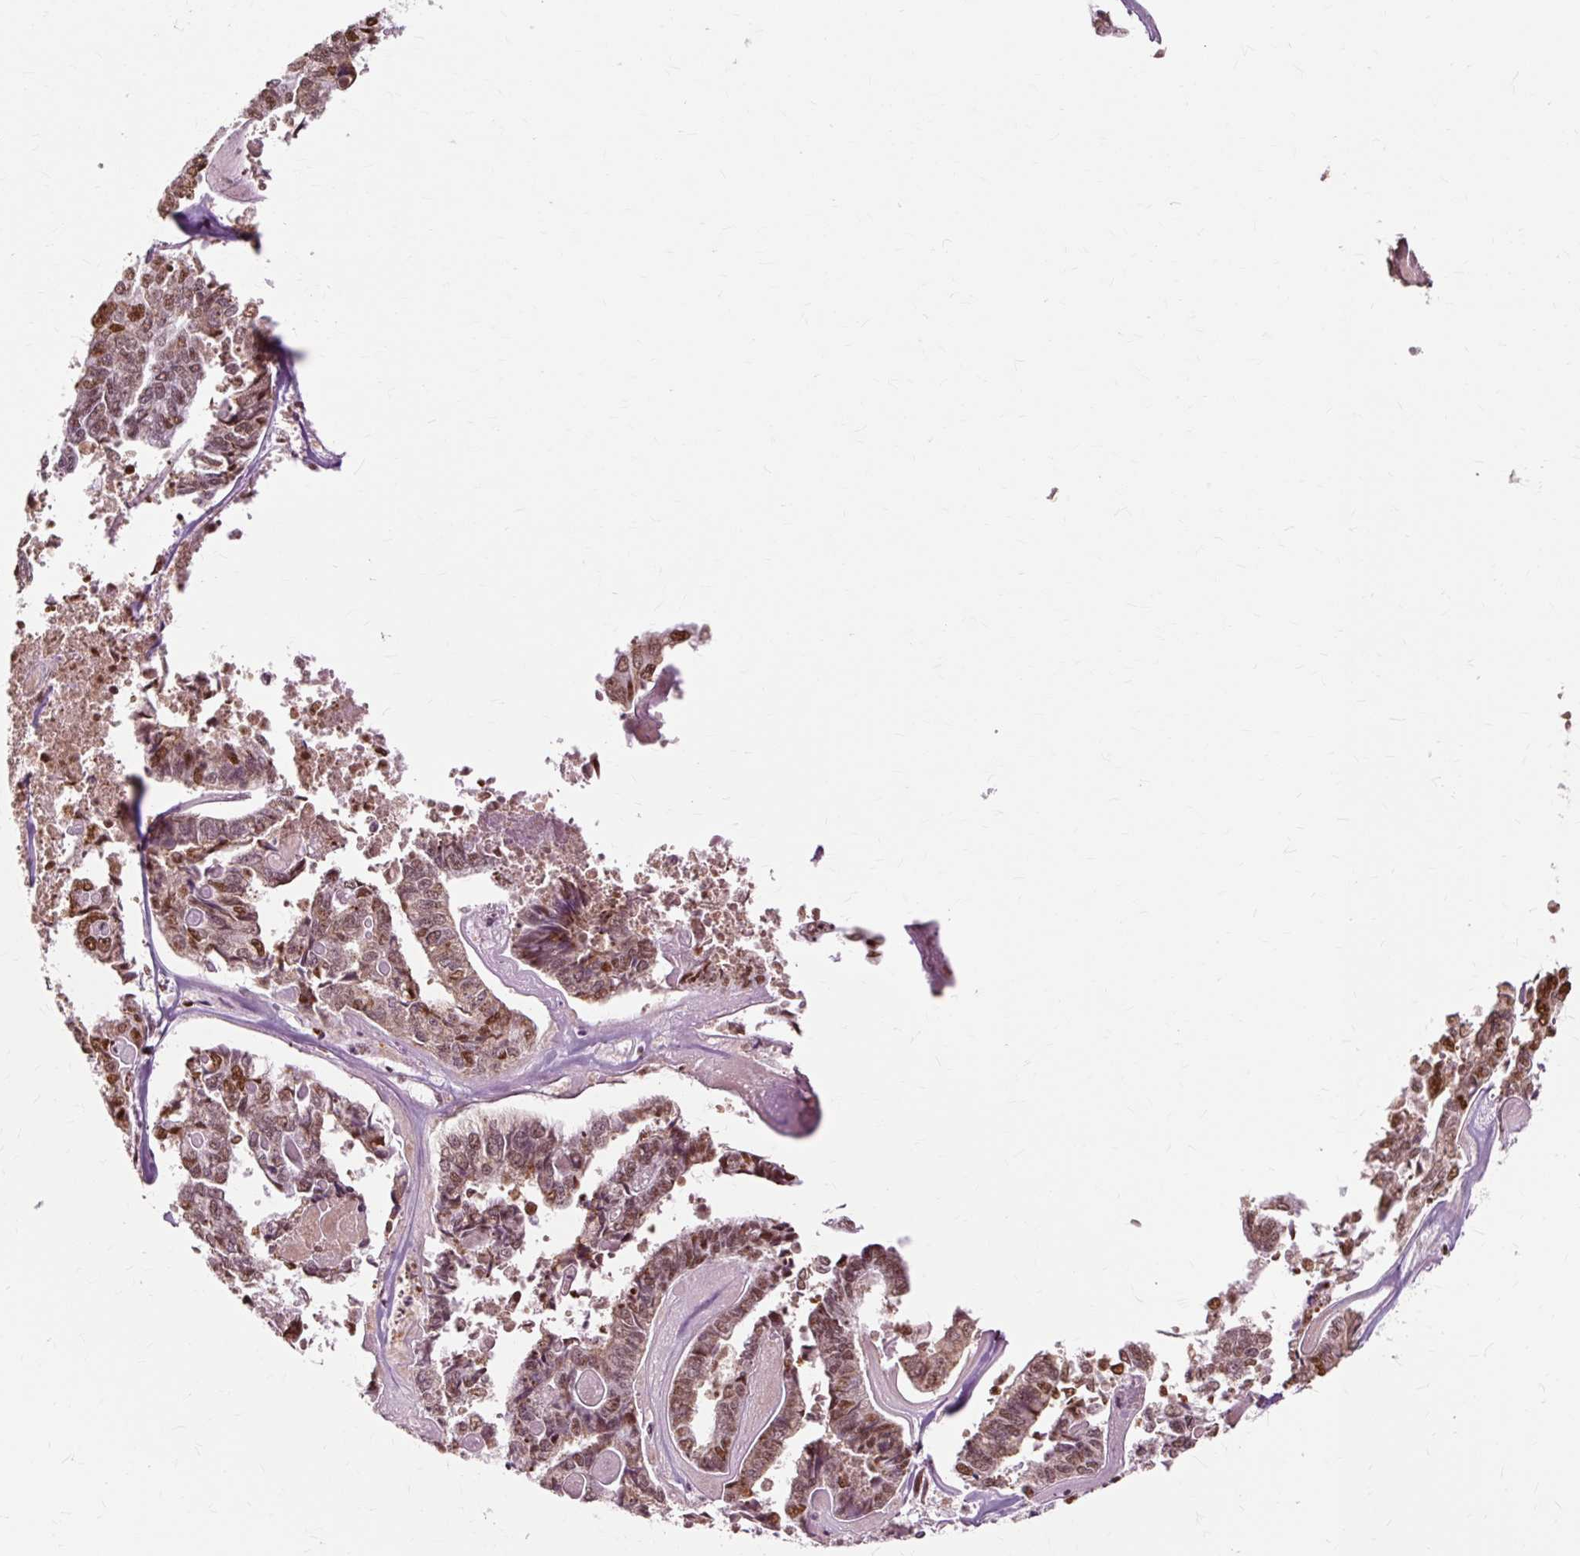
{"staining": {"intensity": "moderate", "quantity": ">75%", "location": "nuclear"}, "tissue": "endometrial cancer", "cell_type": "Tumor cells", "image_type": "cancer", "snomed": [{"axis": "morphology", "description": "Adenocarcinoma, NOS"}, {"axis": "topography", "description": "Endometrium"}], "caption": "Brown immunohistochemical staining in human endometrial adenocarcinoma shows moderate nuclear positivity in approximately >75% of tumor cells.", "gene": "XRCC6", "patient": {"sex": "female", "age": 73}}